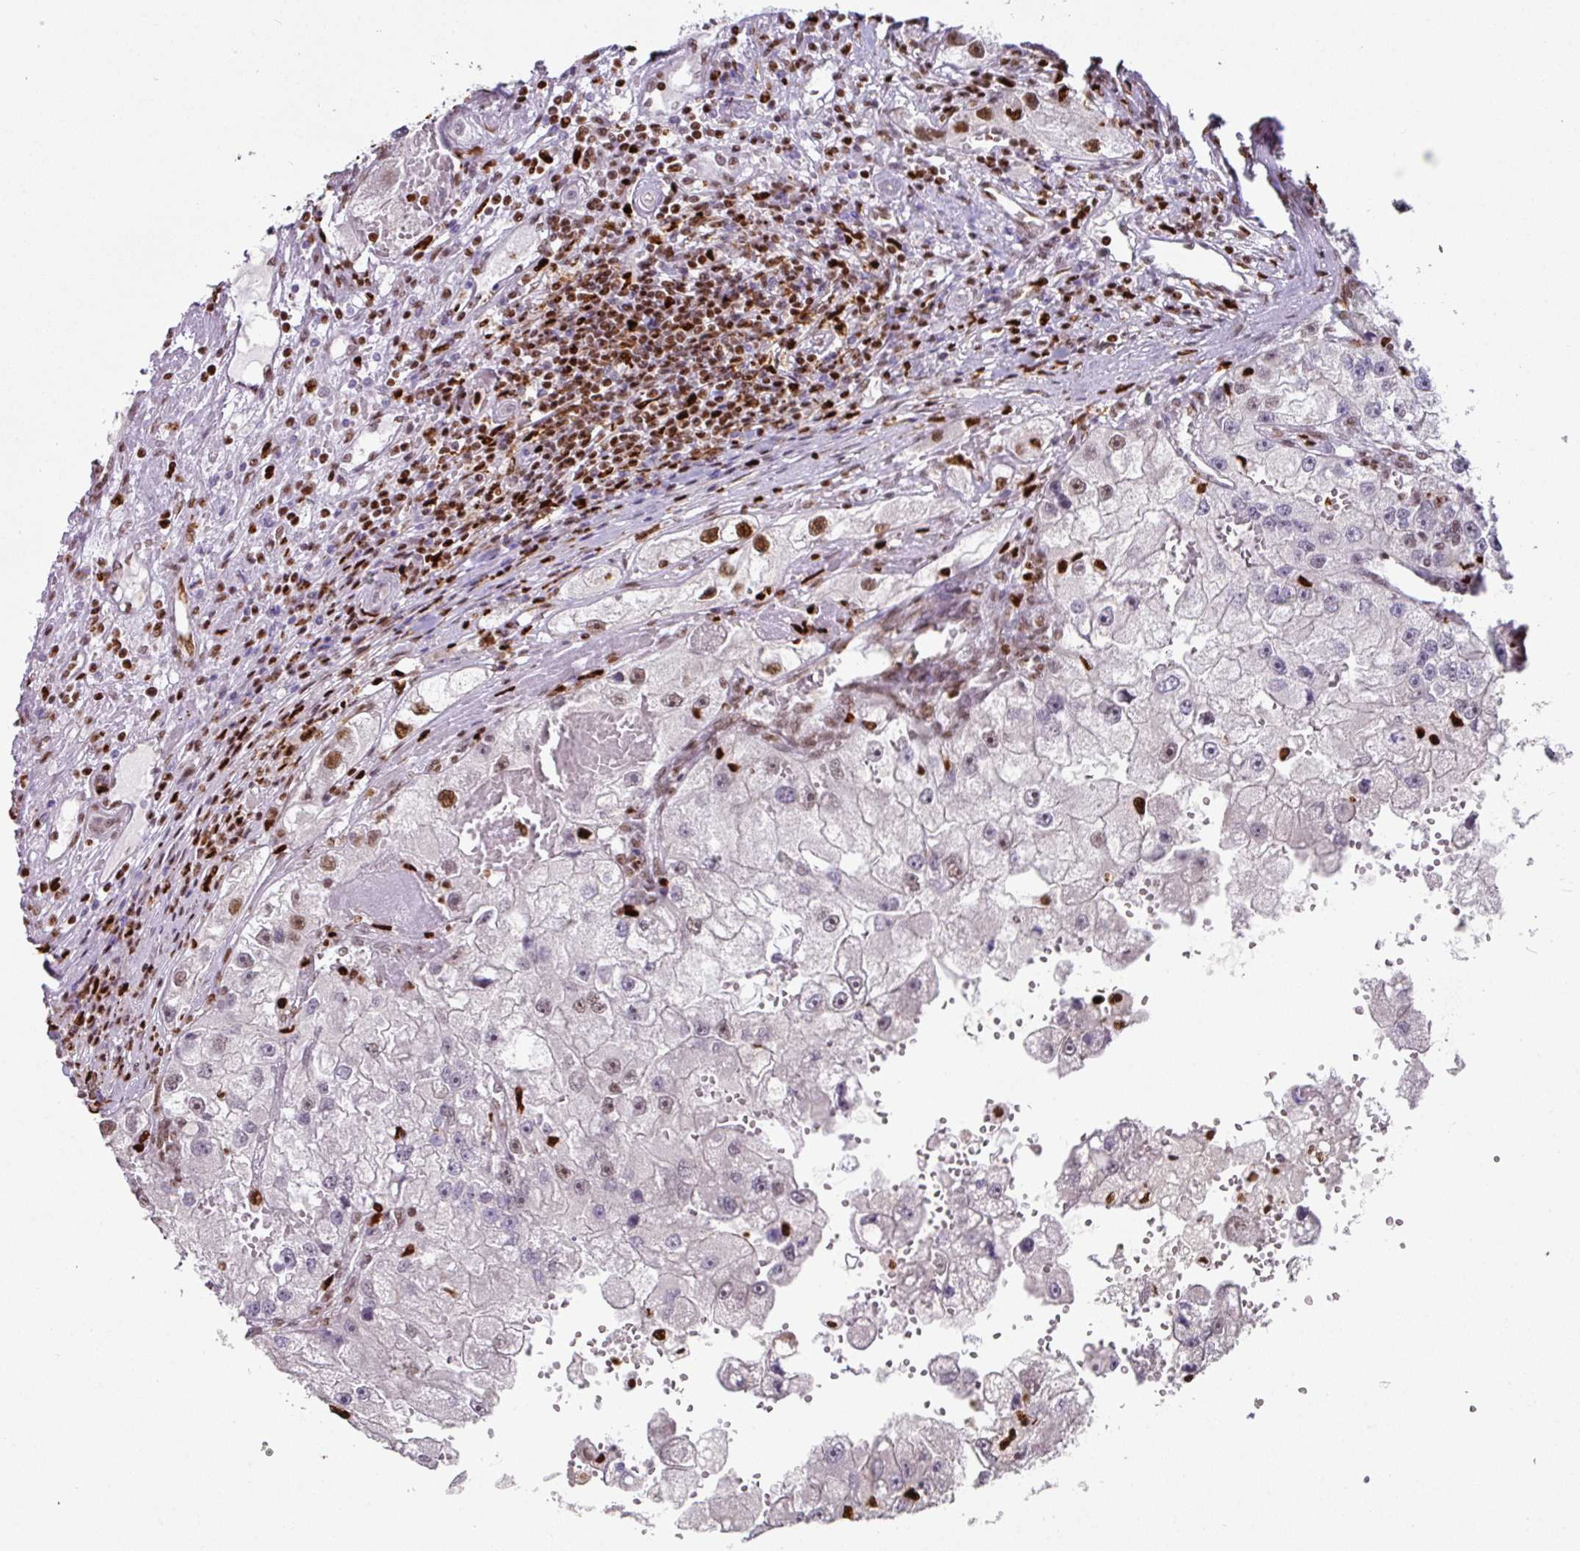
{"staining": {"intensity": "moderate", "quantity": "<25%", "location": "nuclear"}, "tissue": "renal cancer", "cell_type": "Tumor cells", "image_type": "cancer", "snomed": [{"axis": "morphology", "description": "Adenocarcinoma, NOS"}, {"axis": "topography", "description": "Kidney"}], "caption": "The immunohistochemical stain shows moderate nuclear positivity in tumor cells of renal cancer tissue.", "gene": "SAMHD1", "patient": {"sex": "male", "age": 63}}